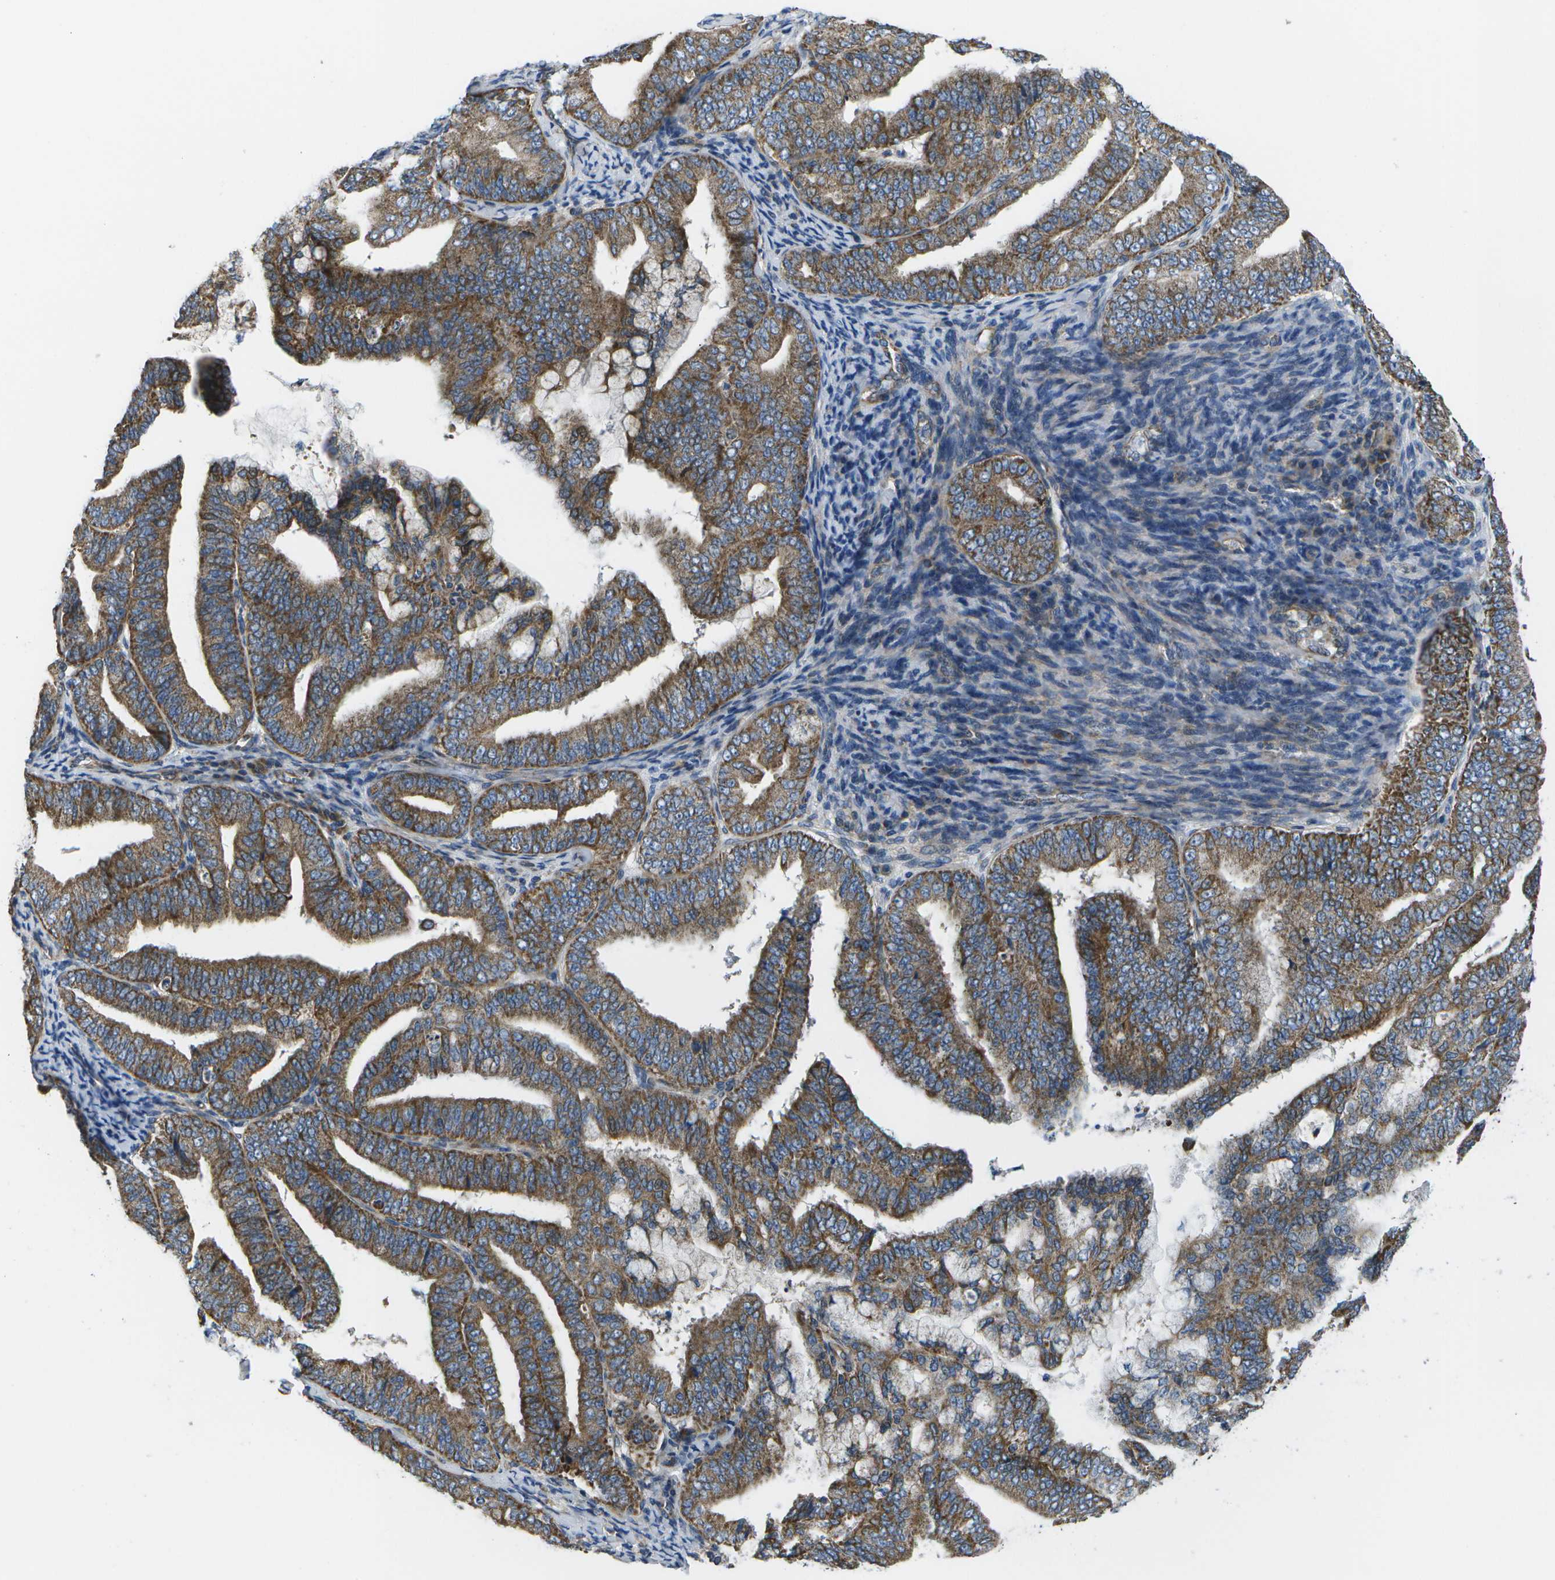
{"staining": {"intensity": "moderate", "quantity": ">75%", "location": "cytoplasmic/membranous"}, "tissue": "endometrial cancer", "cell_type": "Tumor cells", "image_type": "cancer", "snomed": [{"axis": "morphology", "description": "Adenocarcinoma, NOS"}, {"axis": "topography", "description": "Endometrium"}], "caption": "A medium amount of moderate cytoplasmic/membranous staining is appreciated in about >75% of tumor cells in adenocarcinoma (endometrial) tissue. The protein is shown in brown color, while the nuclei are stained blue.", "gene": "MVK", "patient": {"sex": "female", "age": 63}}